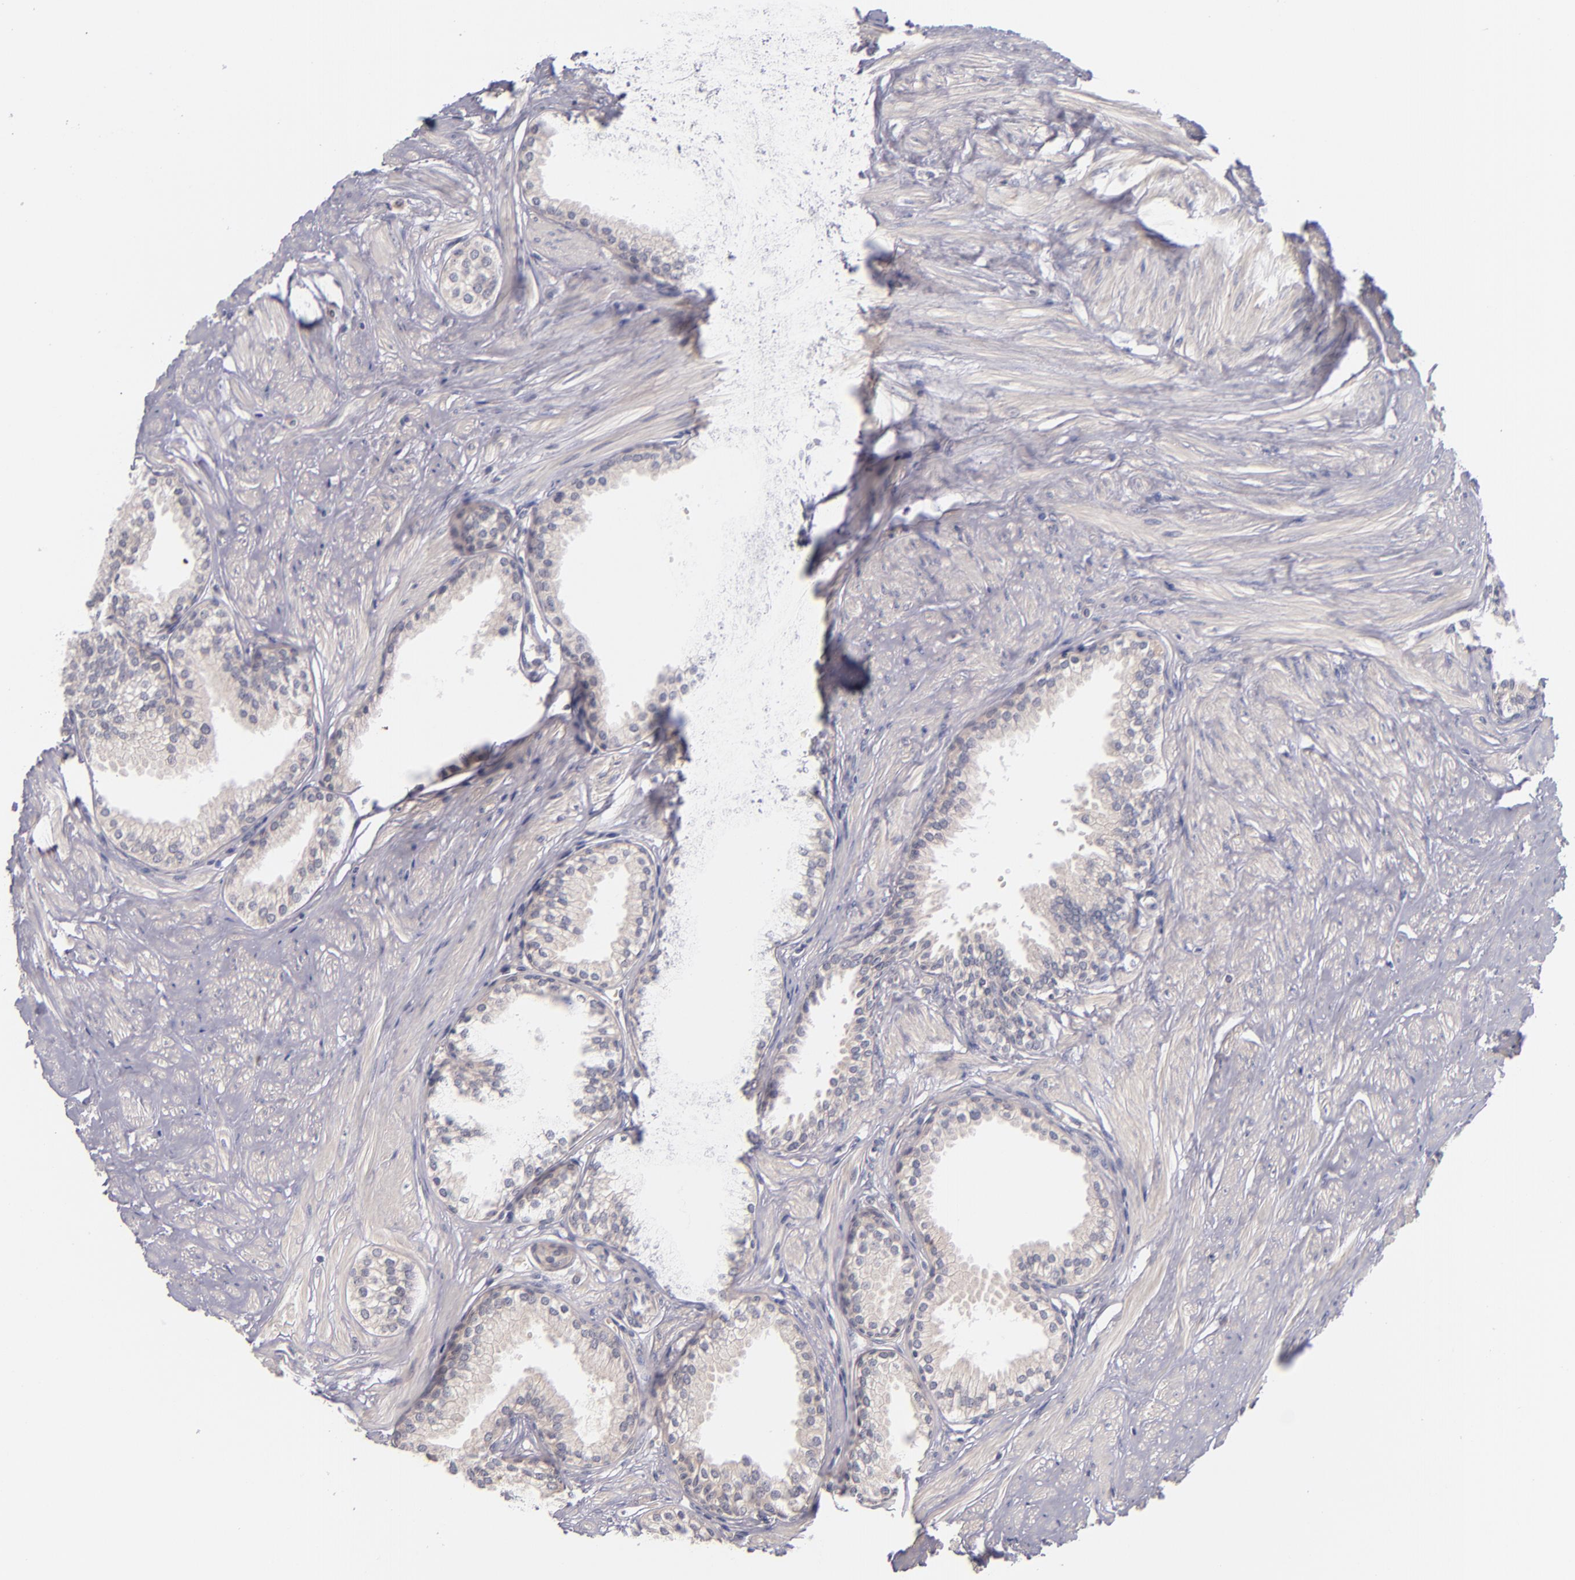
{"staining": {"intensity": "weak", "quantity": "25%-75%", "location": "cytoplasmic/membranous"}, "tissue": "prostate", "cell_type": "Glandular cells", "image_type": "normal", "snomed": [{"axis": "morphology", "description": "Normal tissue, NOS"}, {"axis": "topography", "description": "Prostate"}], "caption": "Protein expression analysis of unremarkable human prostate reveals weak cytoplasmic/membranous expression in about 25%-75% of glandular cells.", "gene": "TSC2", "patient": {"sex": "male", "age": 64}}